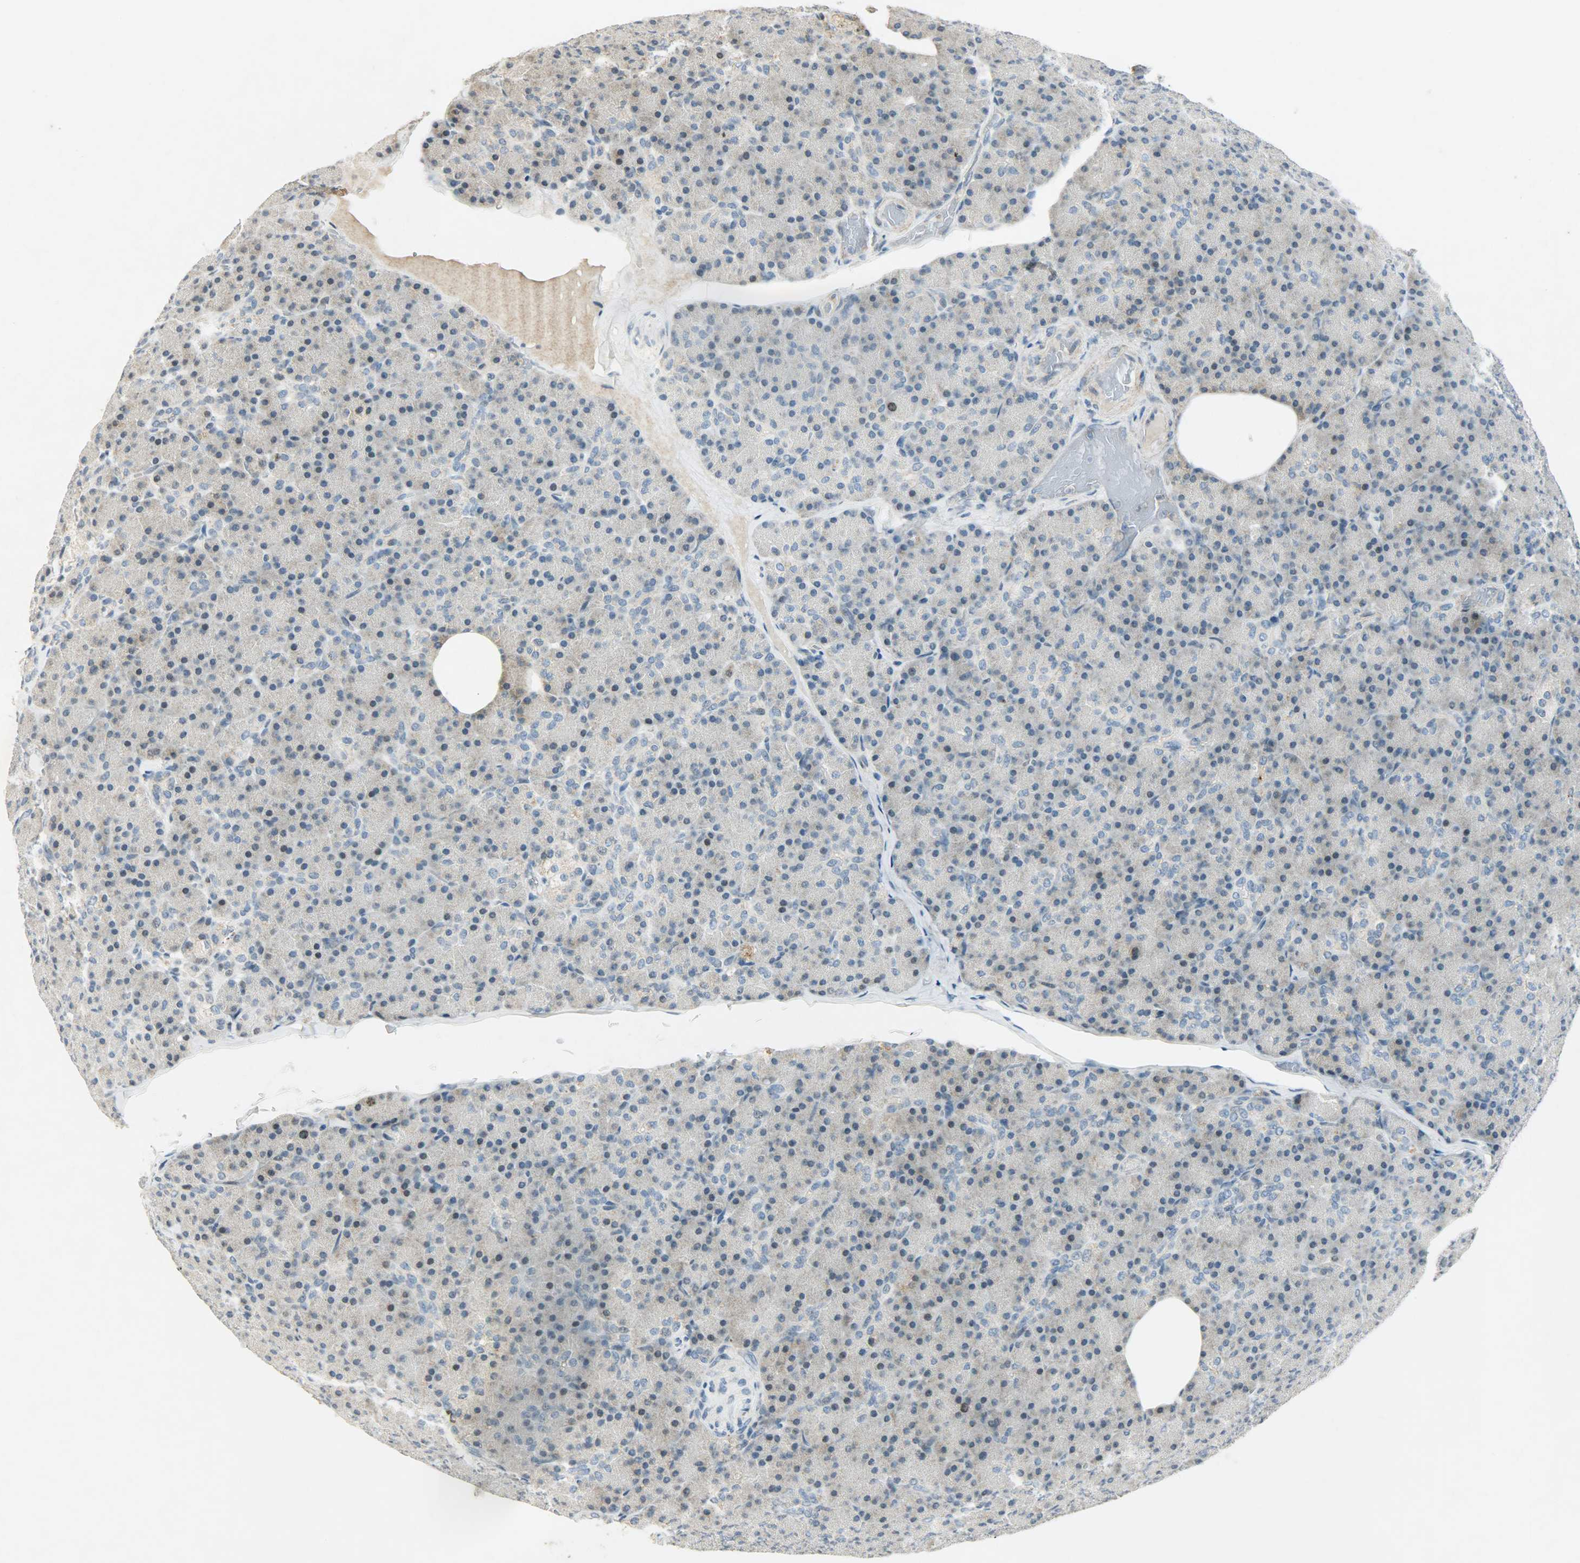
{"staining": {"intensity": "weak", "quantity": "<25%", "location": "nuclear"}, "tissue": "pancreas", "cell_type": "Exocrine glandular cells", "image_type": "normal", "snomed": [{"axis": "morphology", "description": "Normal tissue, NOS"}, {"axis": "topography", "description": "Pancreas"}], "caption": "The micrograph displays no staining of exocrine glandular cells in benign pancreas.", "gene": "AURKB", "patient": {"sex": "female", "age": 43}}